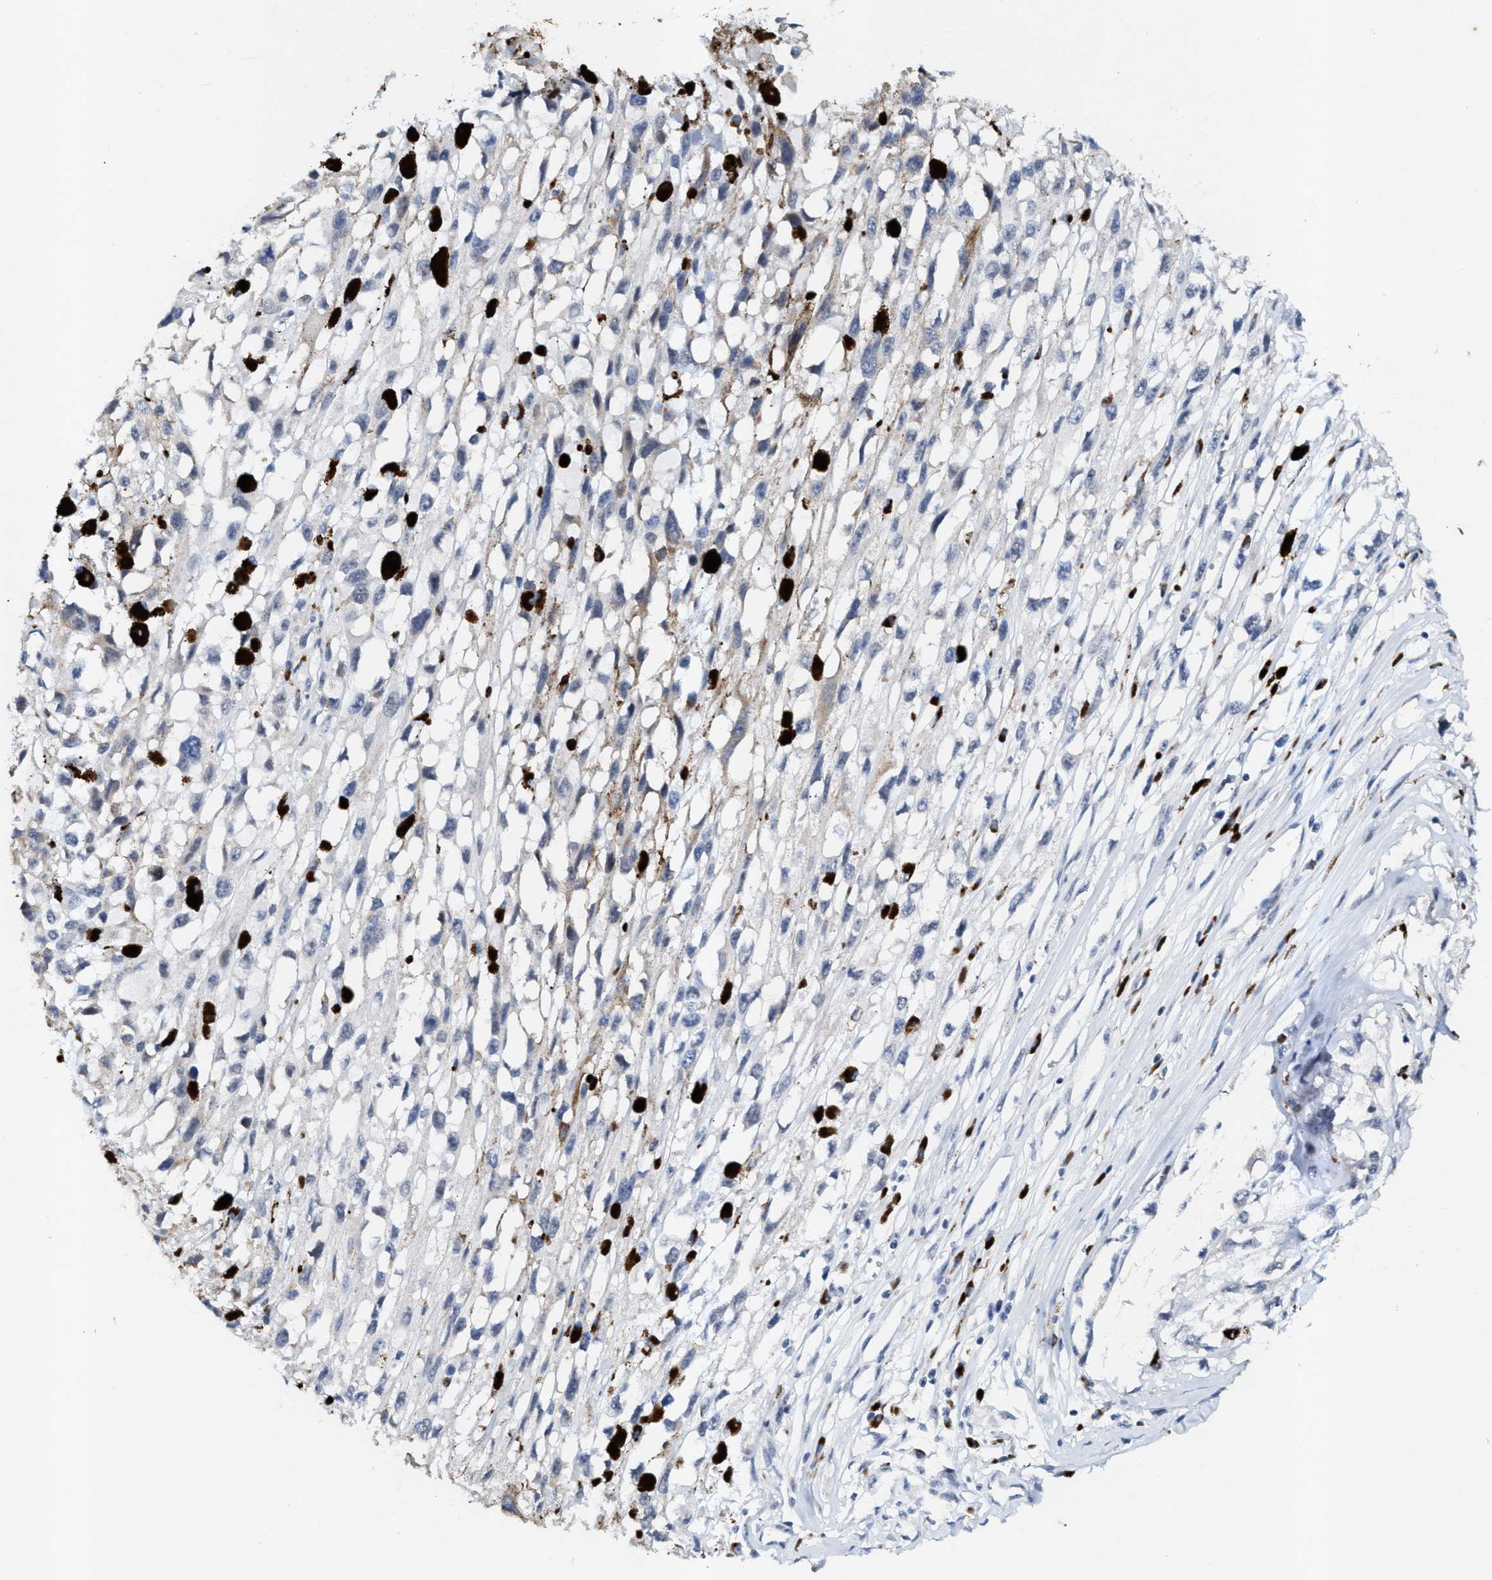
{"staining": {"intensity": "negative", "quantity": "none", "location": "none"}, "tissue": "melanoma", "cell_type": "Tumor cells", "image_type": "cancer", "snomed": [{"axis": "morphology", "description": "Malignant melanoma, Metastatic site"}, {"axis": "topography", "description": "Lymph node"}], "caption": "Immunohistochemistry of human melanoma shows no staining in tumor cells.", "gene": "JAG1", "patient": {"sex": "male", "age": 59}}